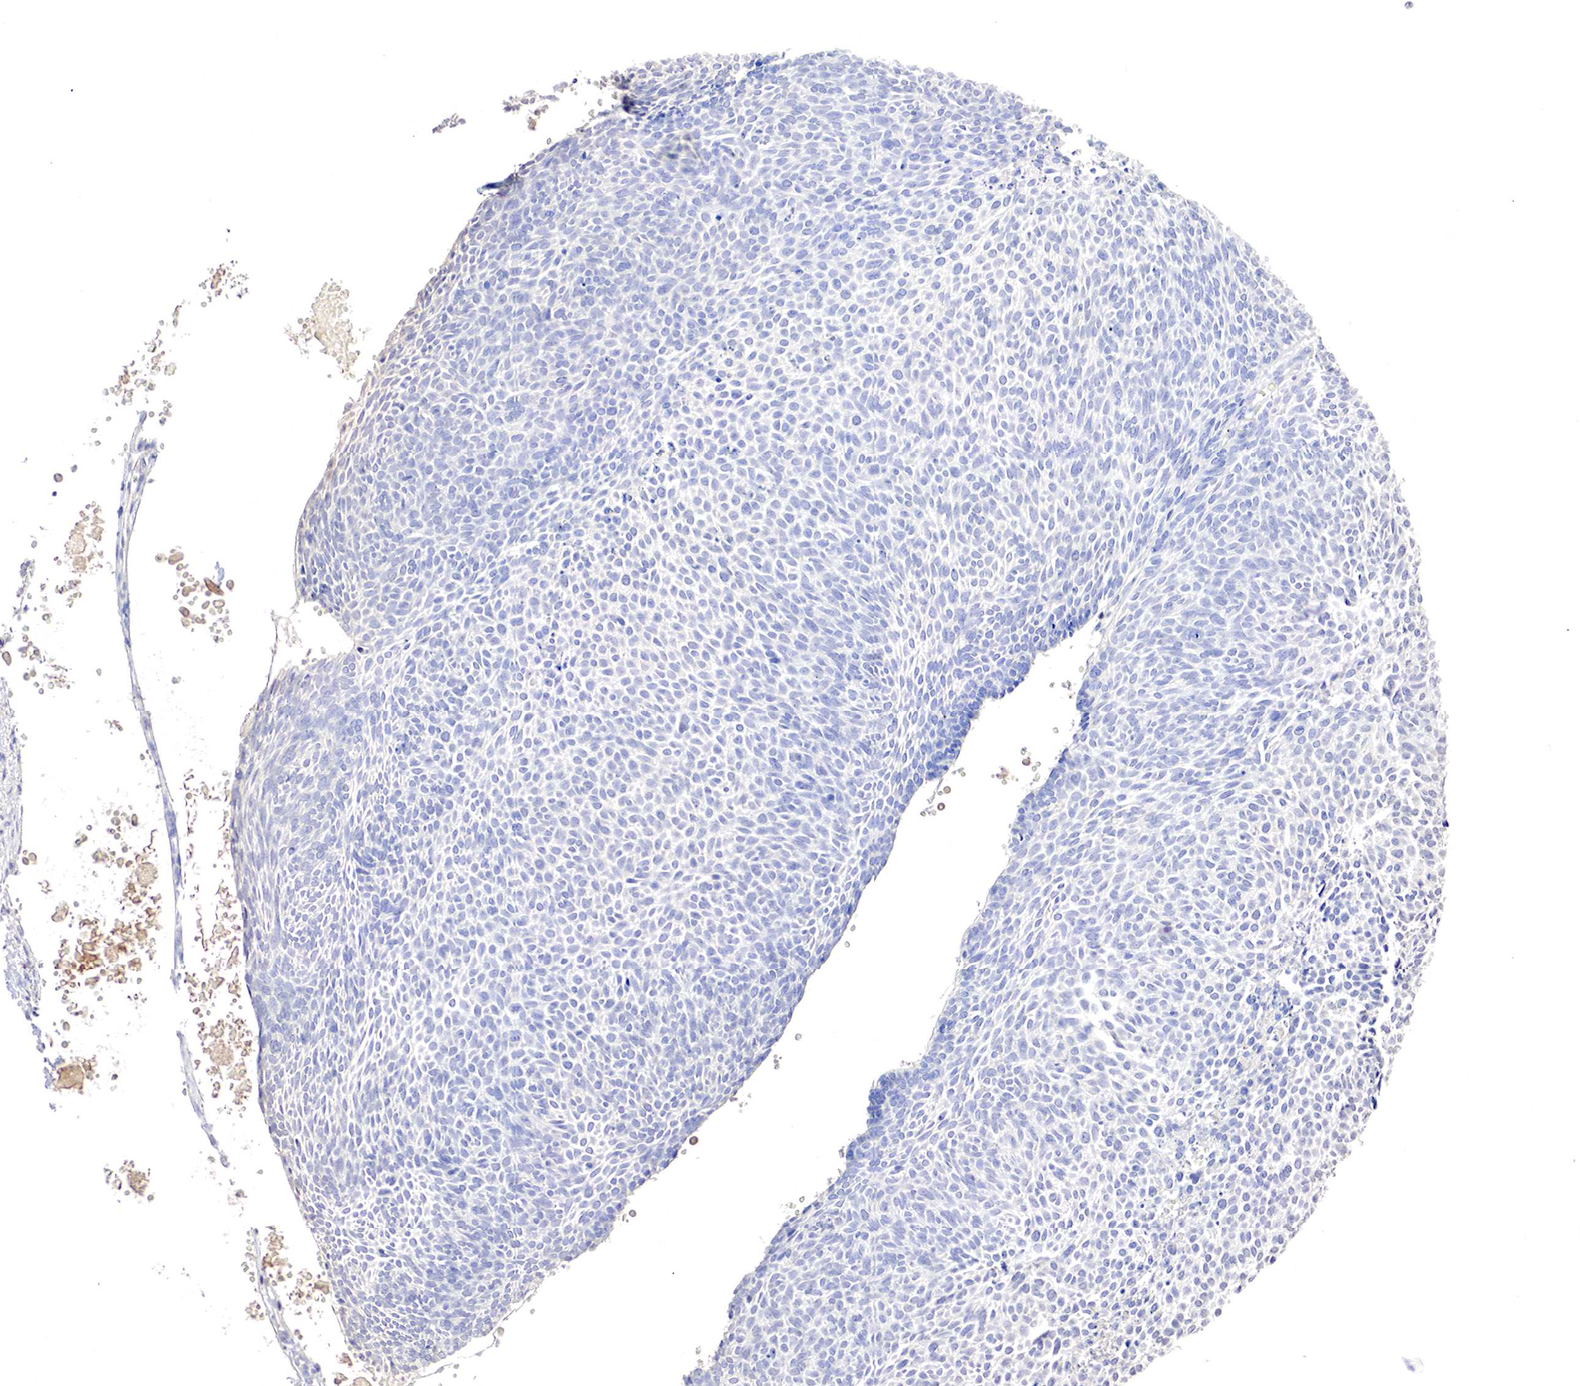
{"staining": {"intensity": "negative", "quantity": "none", "location": "none"}, "tissue": "skin cancer", "cell_type": "Tumor cells", "image_type": "cancer", "snomed": [{"axis": "morphology", "description": "Basal cell carcinoma"}, {"axis": "topography", "description": "Skin"}], "caption": "IHC micrograph of neoplastic tissue: skin cancer (basal cell carcinoma) stained with DAB (3,3'-diaminobenzidine) reveals no significant protein expression in tumor cells.", "gene": "GATA1", "patient": {"sex": "male", "age": 84}}